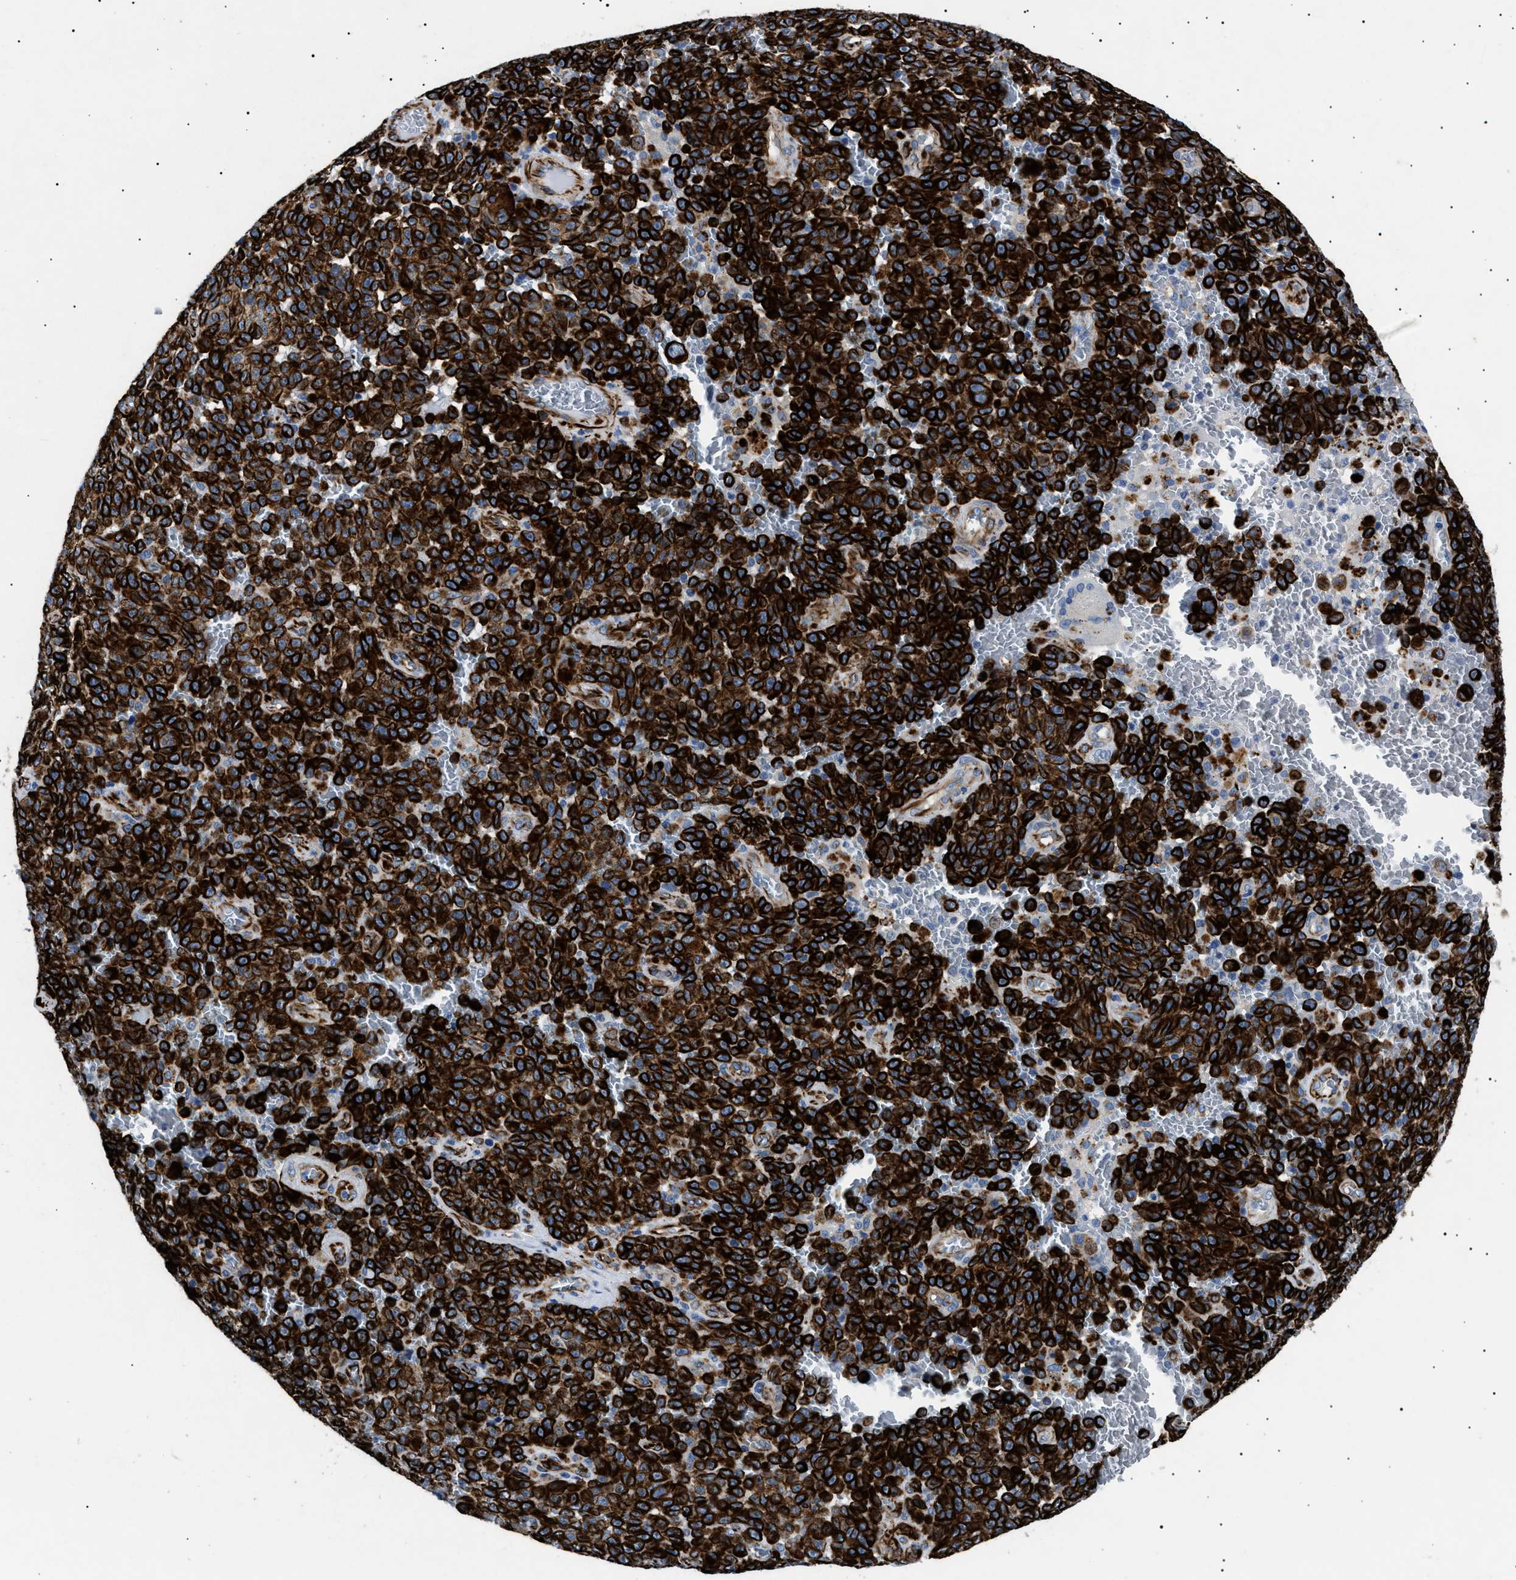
{"staining": {"intensity": "strong", "quantity": ">75%", "location": "cytoplasmic/membranous"}, "tissue": "melanoma", "cell_type": "Tumor cells", "image_type": "cancer", "snomed": [{"axis": "morphology", "description": "Malignant melanoma, NOS"}, {"axis": "topography", "description": "Skin"}], "caption": "Strong cytoplasmic/membranous expression for a protein is seen in about >75% of tumor cells of malignant melanoma using immunohistochemistry.", "gene": "OLFML2A", "patient": {"sex": "female", "age": 82}}